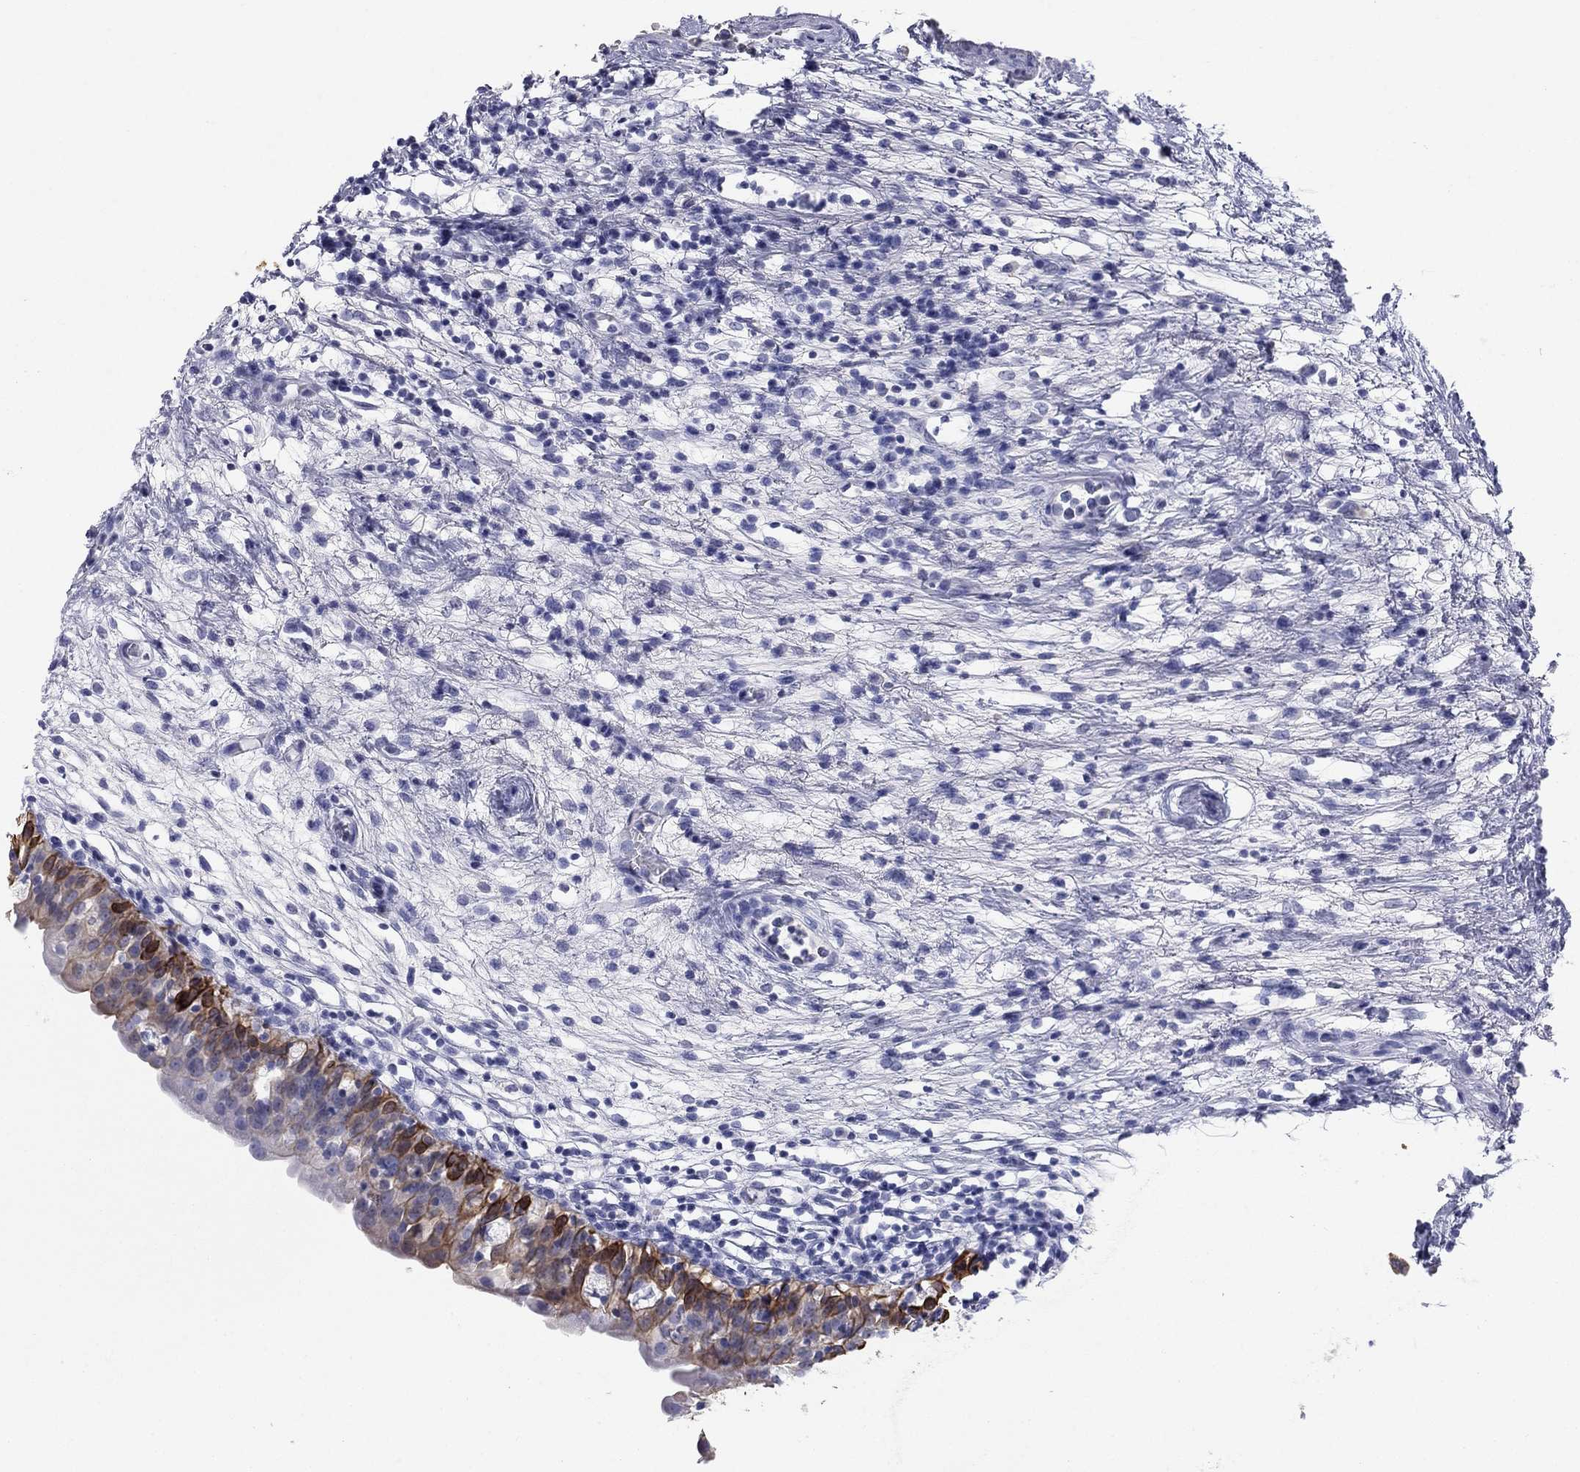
{"staining": {"intensity": "moderate", "quantity": "<25%", "location": "cytoplasmic/membranous"}, "tissue": "urinary bladder", "cell_type": "Urothelial cells", "image_type": "normal", "snomed": [{"axis": "morphology", "description": "Normal tissue, NOS"}, {"axis": "topography", "description": "Urinary bladder"}], "caption": "Protein staining reveals moderate cytoplasmic/membranous staining in about <25% of urothelial cells in normal urinary bladder.", "gene": "KRT75", "patient": {"sex": "male", "age": 76}}